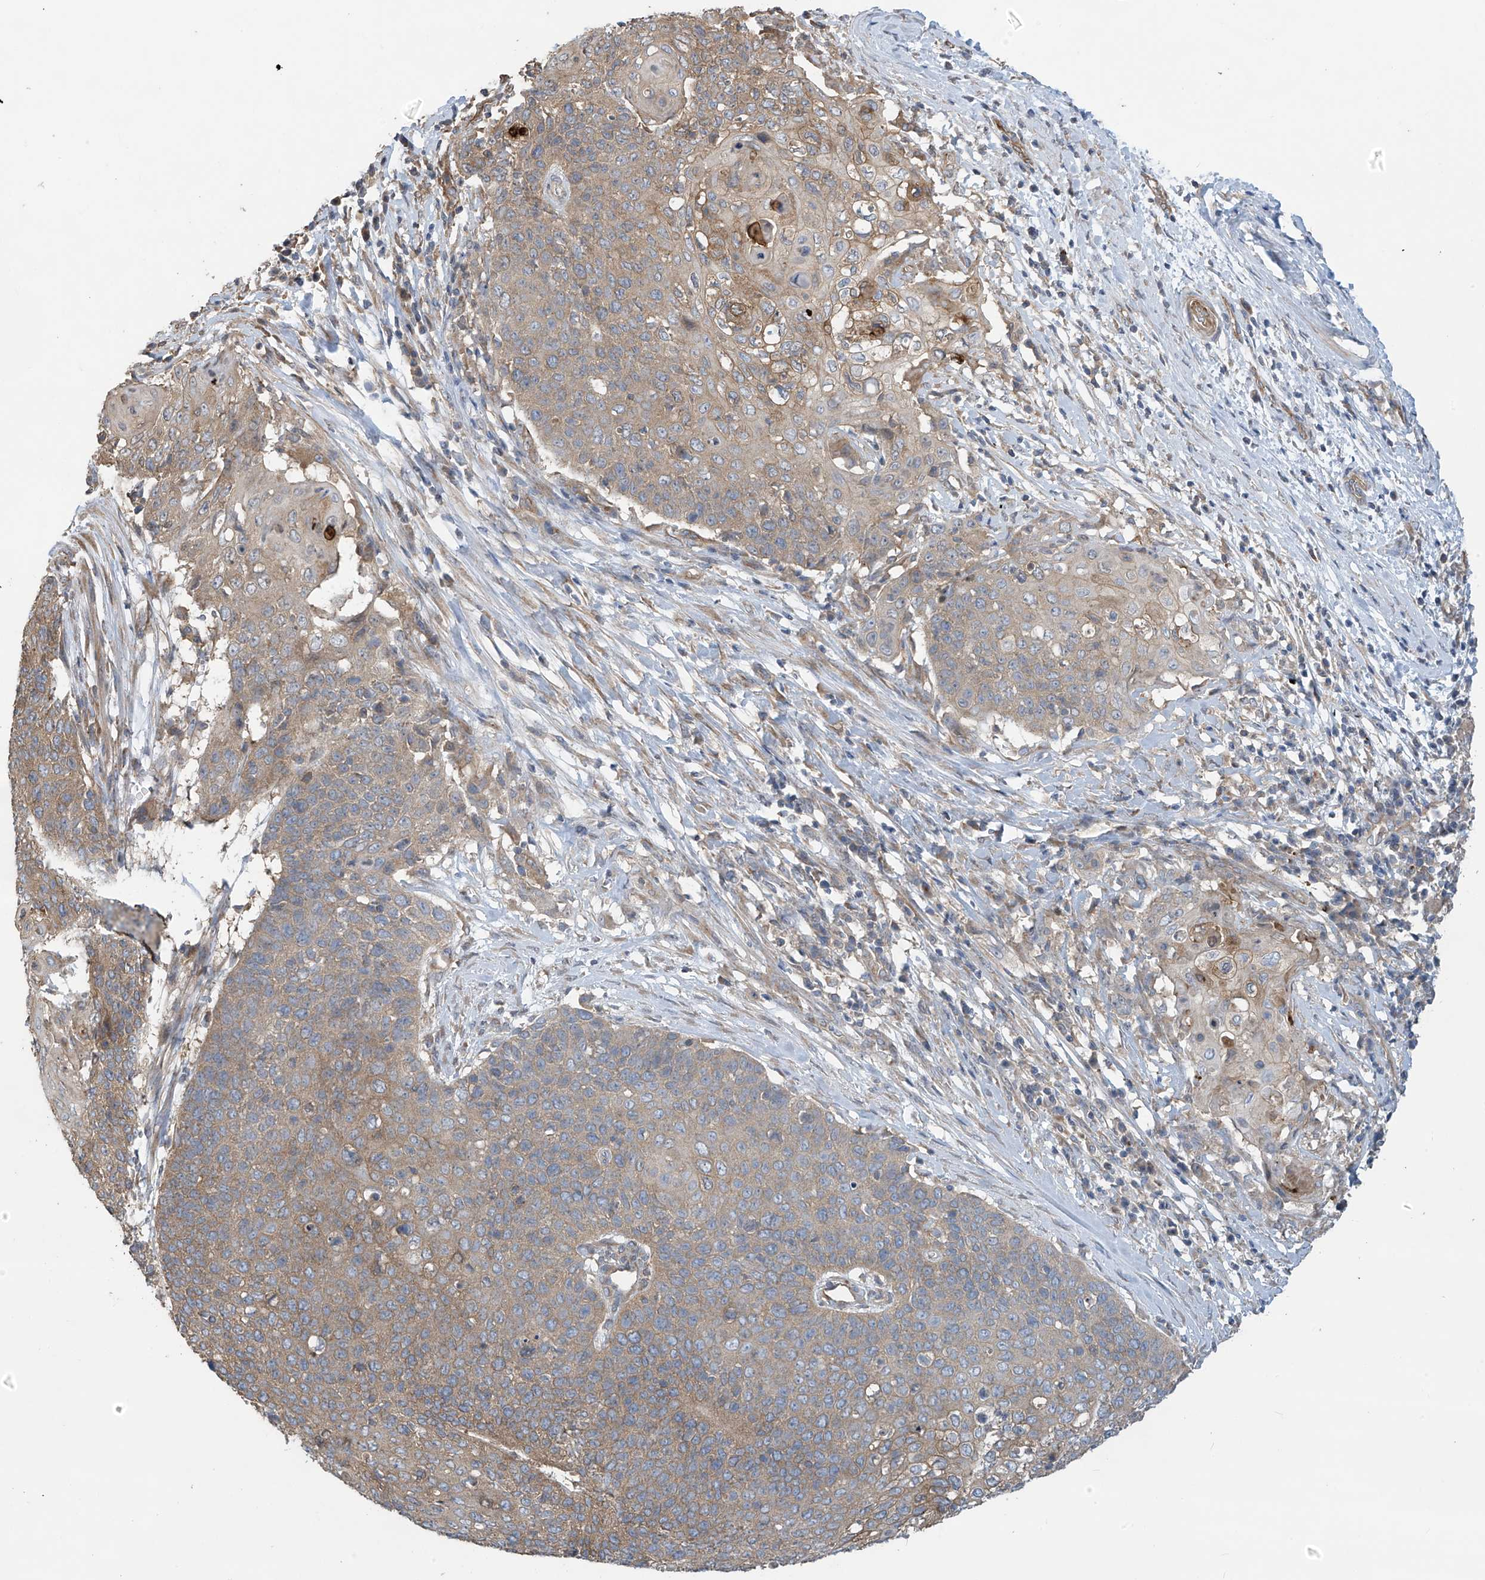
{"staining": {"intensity": "moderate", "quantity": "25%-75%", "location": "cytoplasmic/membranous"}, "tissue": "cervical cancer", "cell_type": "Tumor cells", "image_type": "cancer", "snomed": [{"axis": "morphology", "description": "Squamous cell carcinoma, NOS"}, {"axis": "topography", "description": "Cervix"}], "caption": "Approximately 25%-75% of tumor cells in human squamous cell carcinoma (cervical) demonstrate moderate cytoplasmic/membranous protein expression as visualized by brown immunohistochemical staining.", "gene": "PHACTR4", "patient": {"sex": "female", "age": 39}}